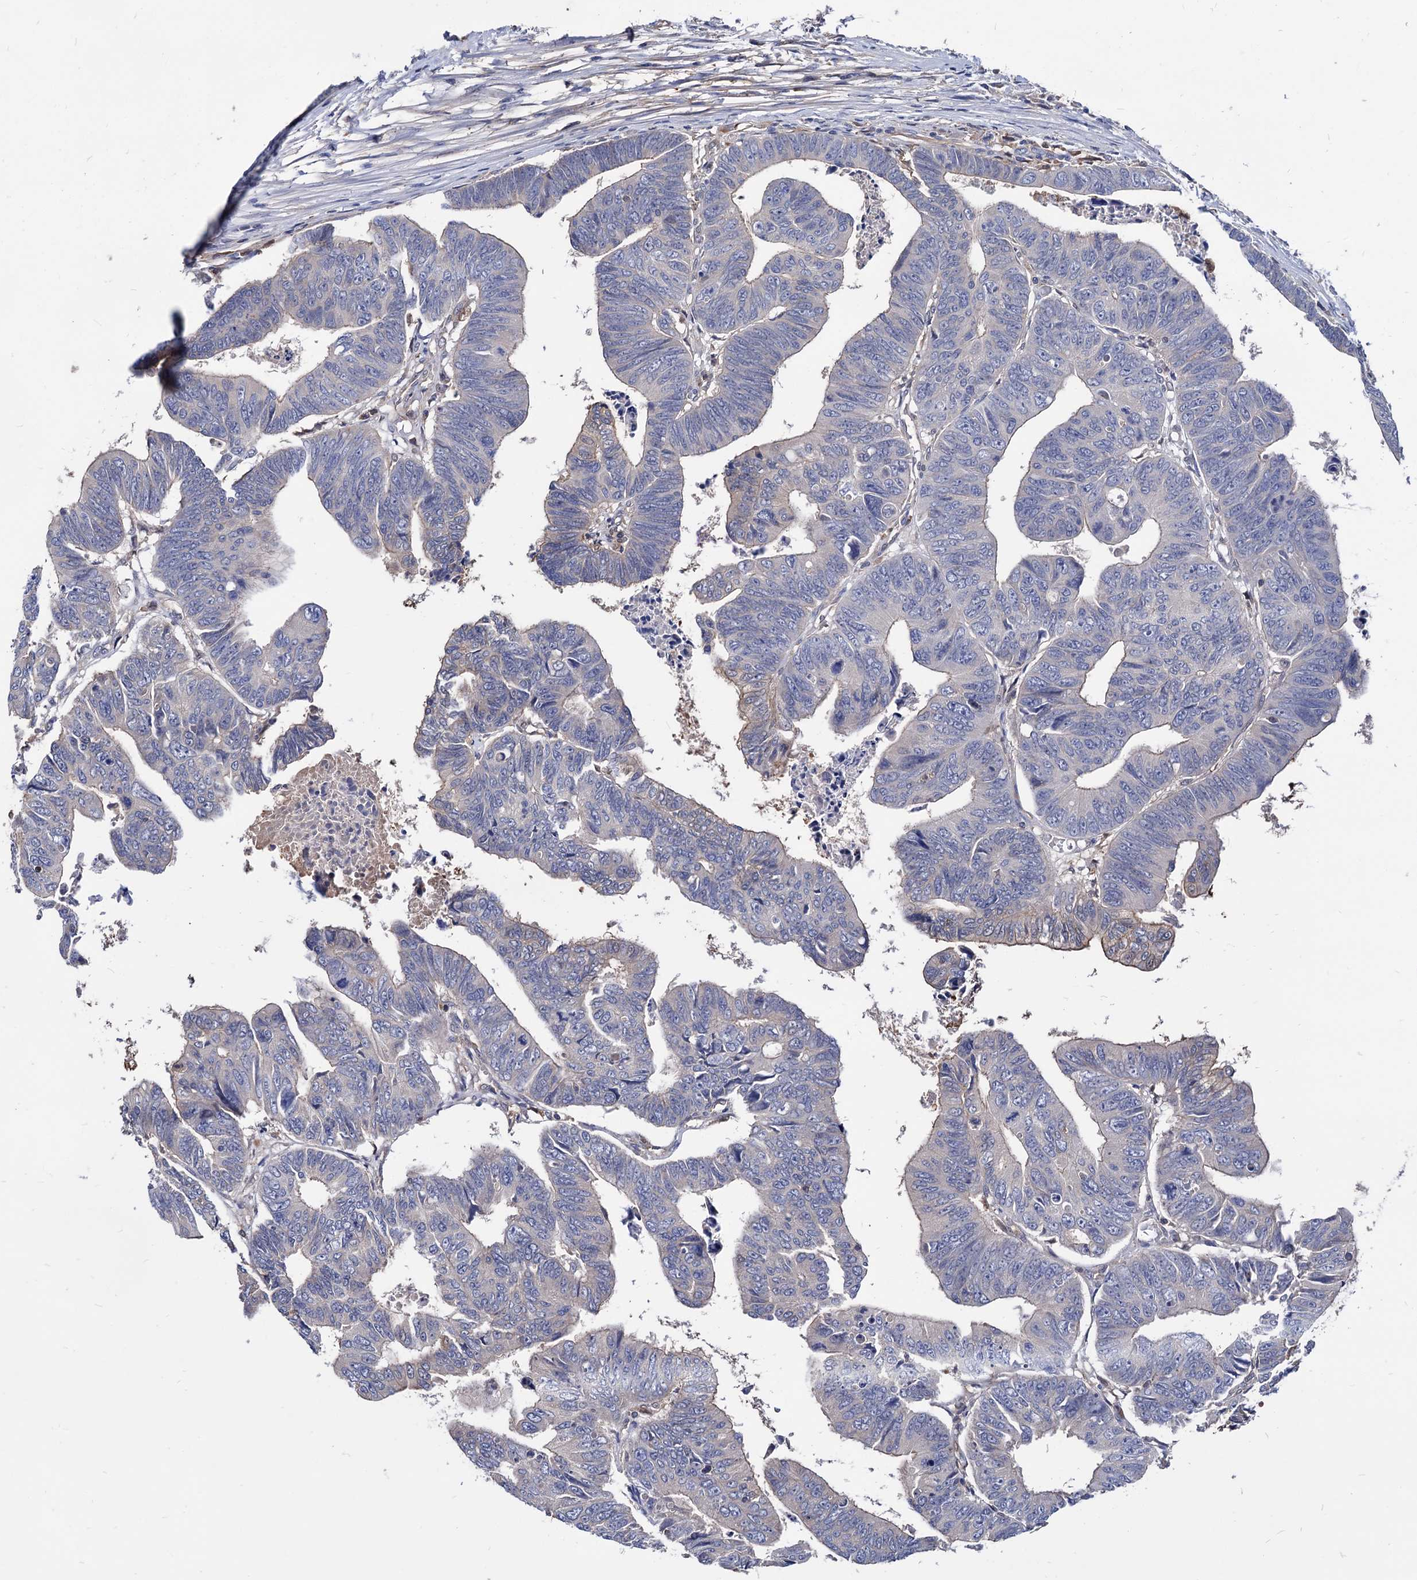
{"staining": {"intensity": "negative", "quantity": "none", "location": "none"}, "tissue": "colorectal cancer", "cell_type": "Tumor cells", "image_type": "cancer", "snomed": [{"axis": "morphology", "description": "Adenocarcinoma, NOS"}, {"axis": "topography", "description": "Rectum"}], "caption": "This is a photomicrograph of immunohistochemistry (IHC) staining of colorectal adenocarcinoma, which shows no staining in tumor cells.", "gene": "CPPED1", "patient": {"sex": "female", "age": 65}}